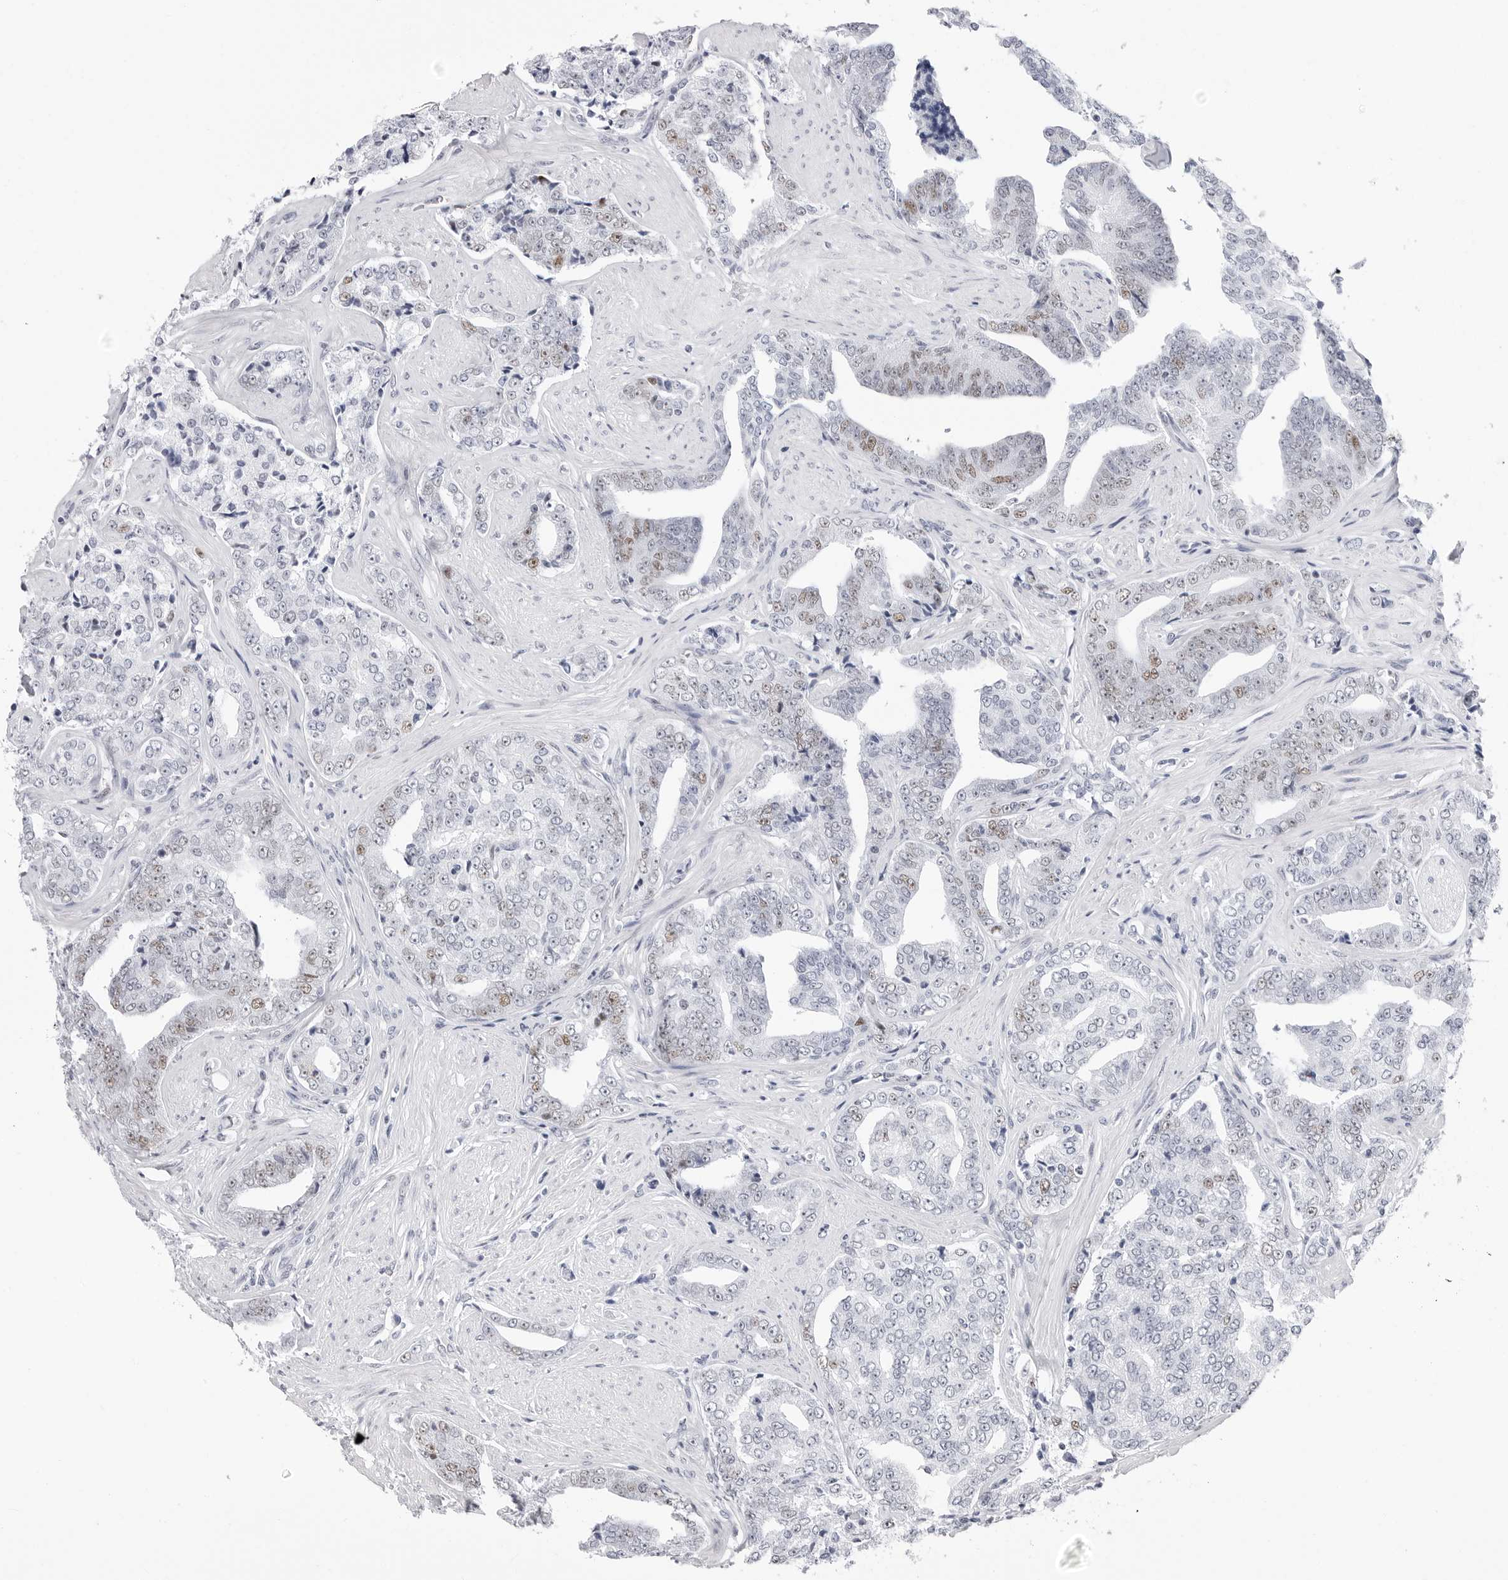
{"staining": {"intensity": "weak", "quantity": "<25%", "location": "nuclear"}, "tissue": "prostate cancer", "cell_type": "Tumor cells", "image_type": "cancer", "snomed": [{"axis": "morphology", "description": "Adenocarcinoma, High grade"}, {"axis": "topography", "description": "Prostate"}], "caption": "Immunohistochemical staining of human prostate cancer (high-grade adenocarcinoma) displays no significant staining in tumor cells.", "gene": "NASP", "patient": {"sex": "male", "age": 71}}